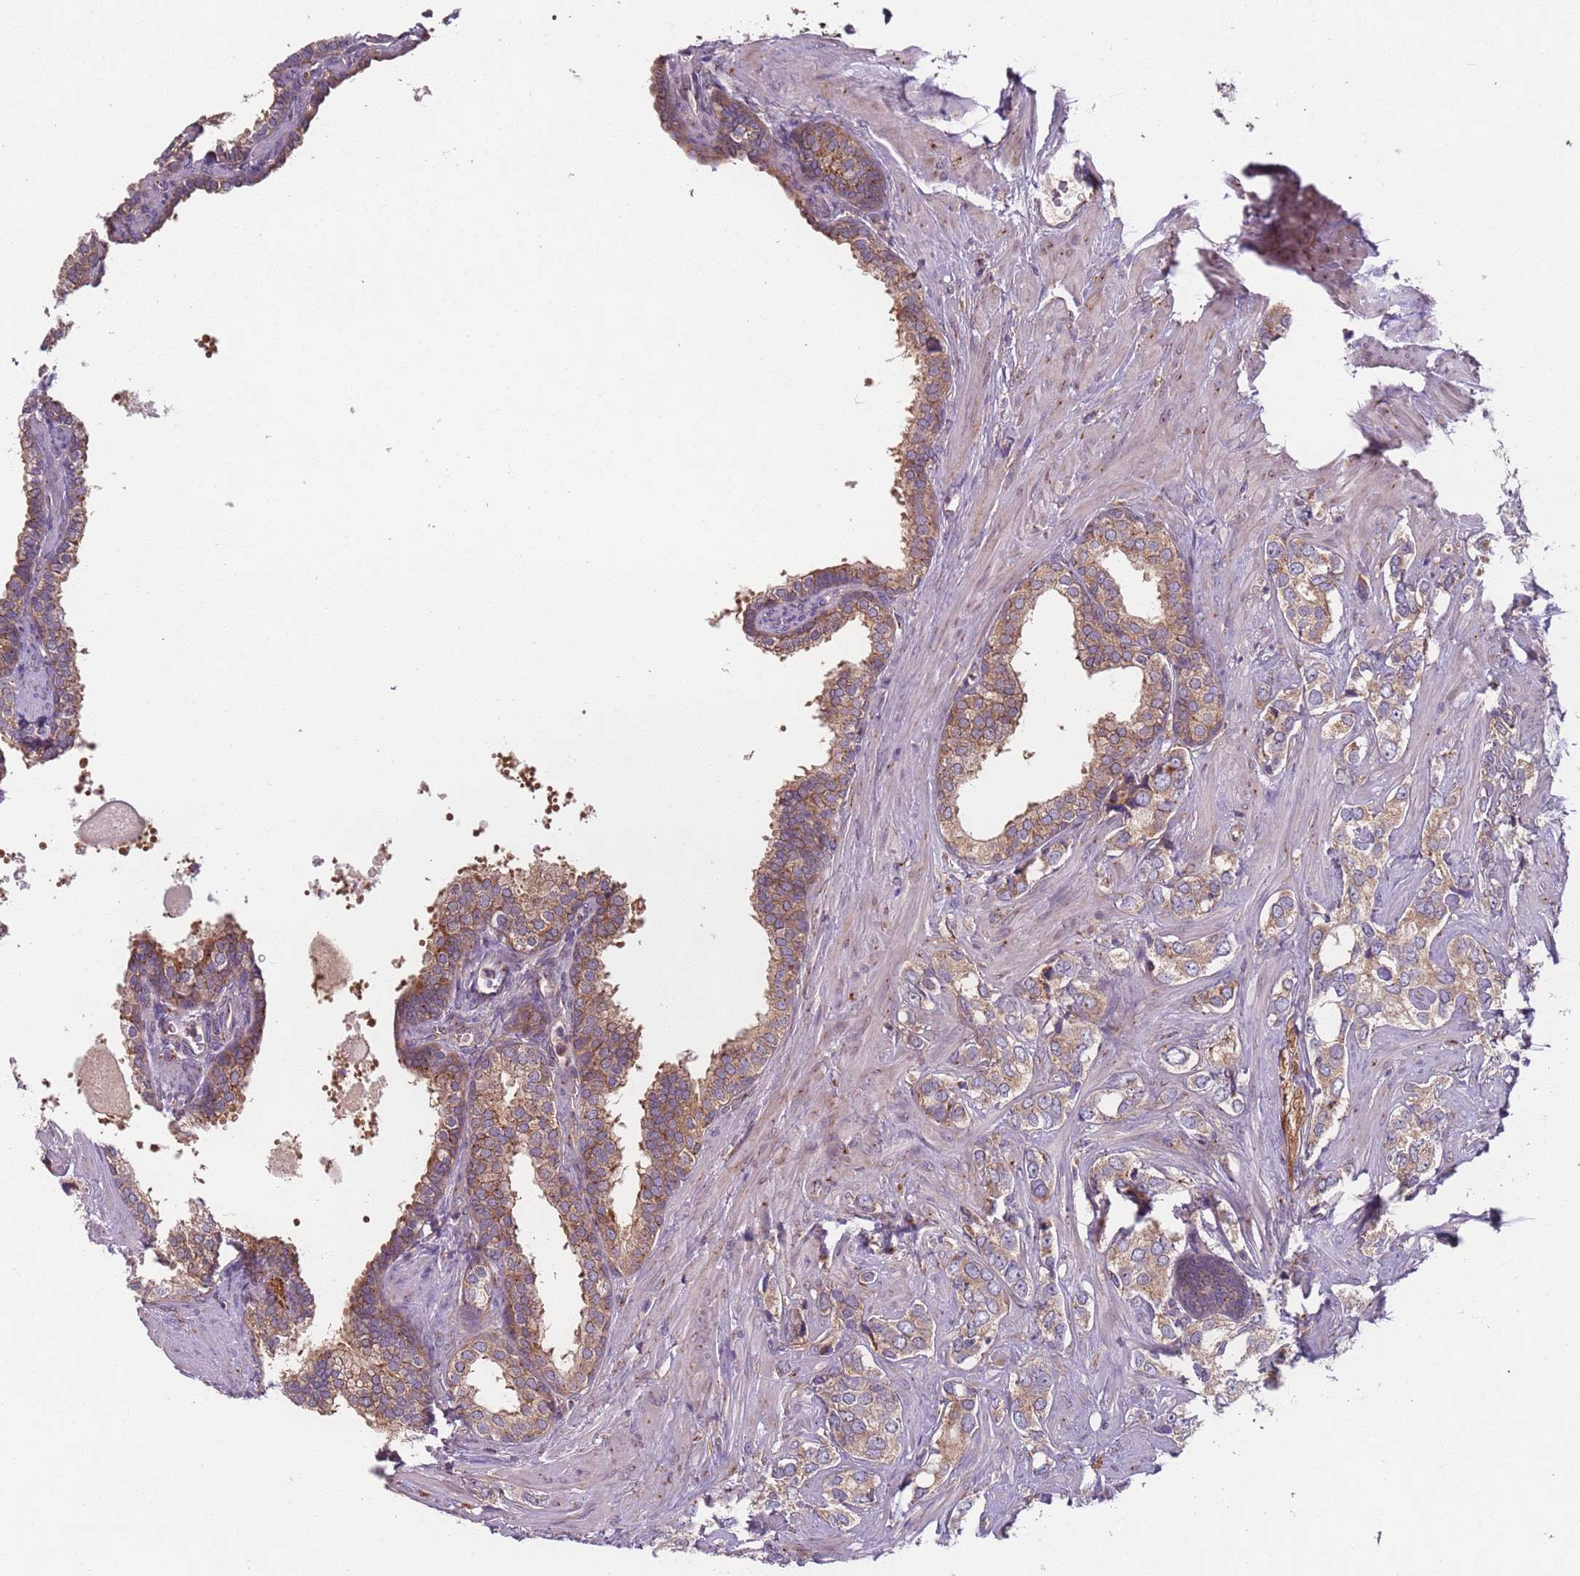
{"staining": {"intensity": "moderate", "quantity": ">75%", "location": "cytoplasmic/membranous"}, "tissue": "prostate cancer", "cell_type": "Tumor cells", "image_type": "cancer", "snomed": [{"axis": "morphology", "description": "Adenocarcinoma, High grade"}, {"axis": "topography", "description": "Prostate"}], "caption": "A brown stain labels moderate cytoplasmic/membranous staining of a protein in prostate cancer (high-grade adenocarcinoma) tumor cells.", "gene": "AKTIP", "patient": {"sex": "male", "age": 66}}